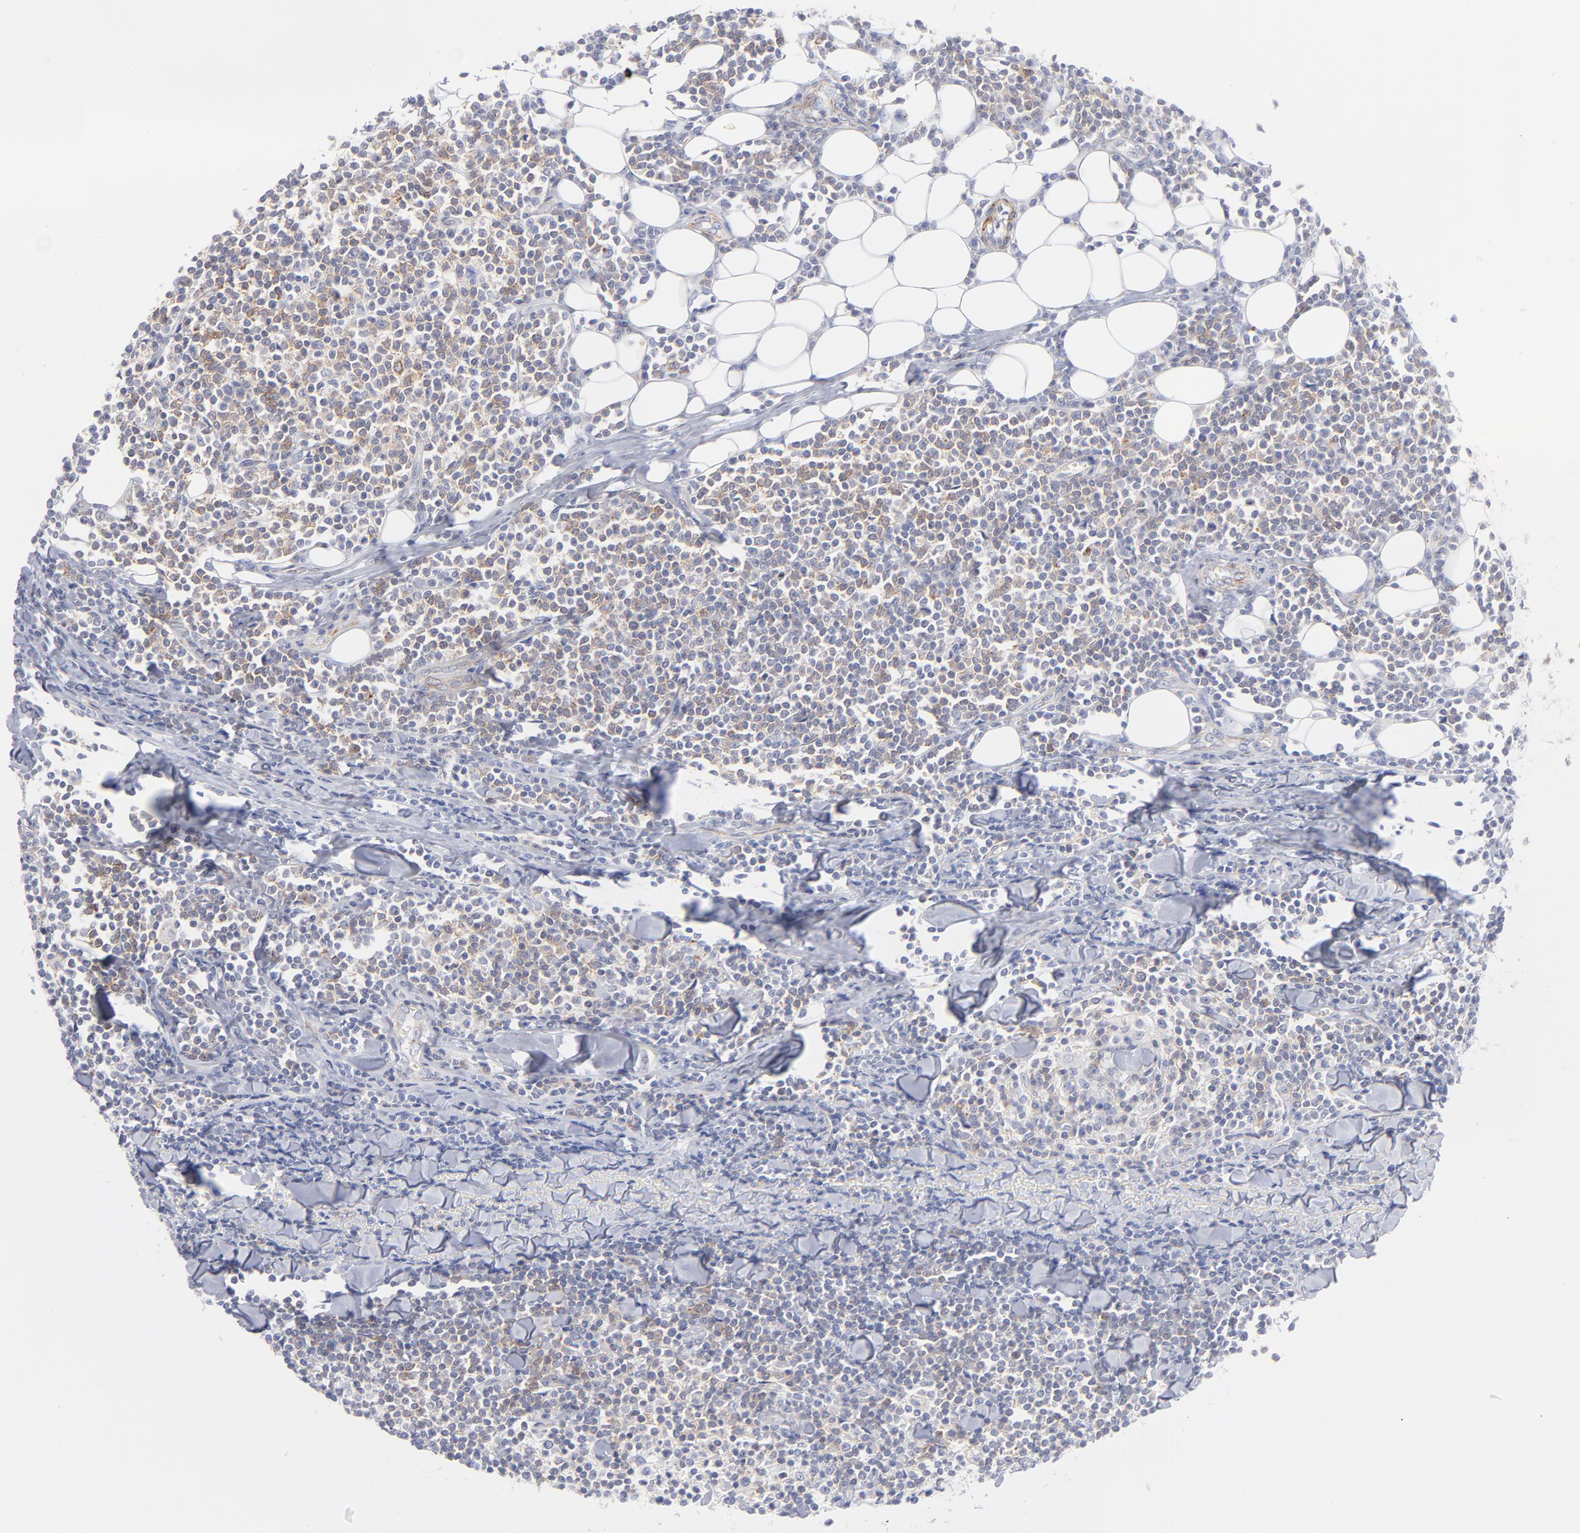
{"staining": {"intensity": "weak", "quantity": "25%-75%", "location": "cytoplasmic/membranous"}, "tissue": "lymphoma", "cell_type": "Tumor cells", "image_type": "cancer", "snomed": [{"axis": "morphology", "description": "Malignant lymphoma, non-Hodgkin's type, Low grade"}, {"axis": "topography", "description": "Soft tissue"}], "caption": "A high-resolution image shows immunohistochemistry (IHC) staining of lymphoma, which demonstrates weak cytoplasmic/membranous positivity in approximately 25%-75% of tumor cells.", "gene": "ACTA2", "patient": {"sex": "male", "age": 92}}